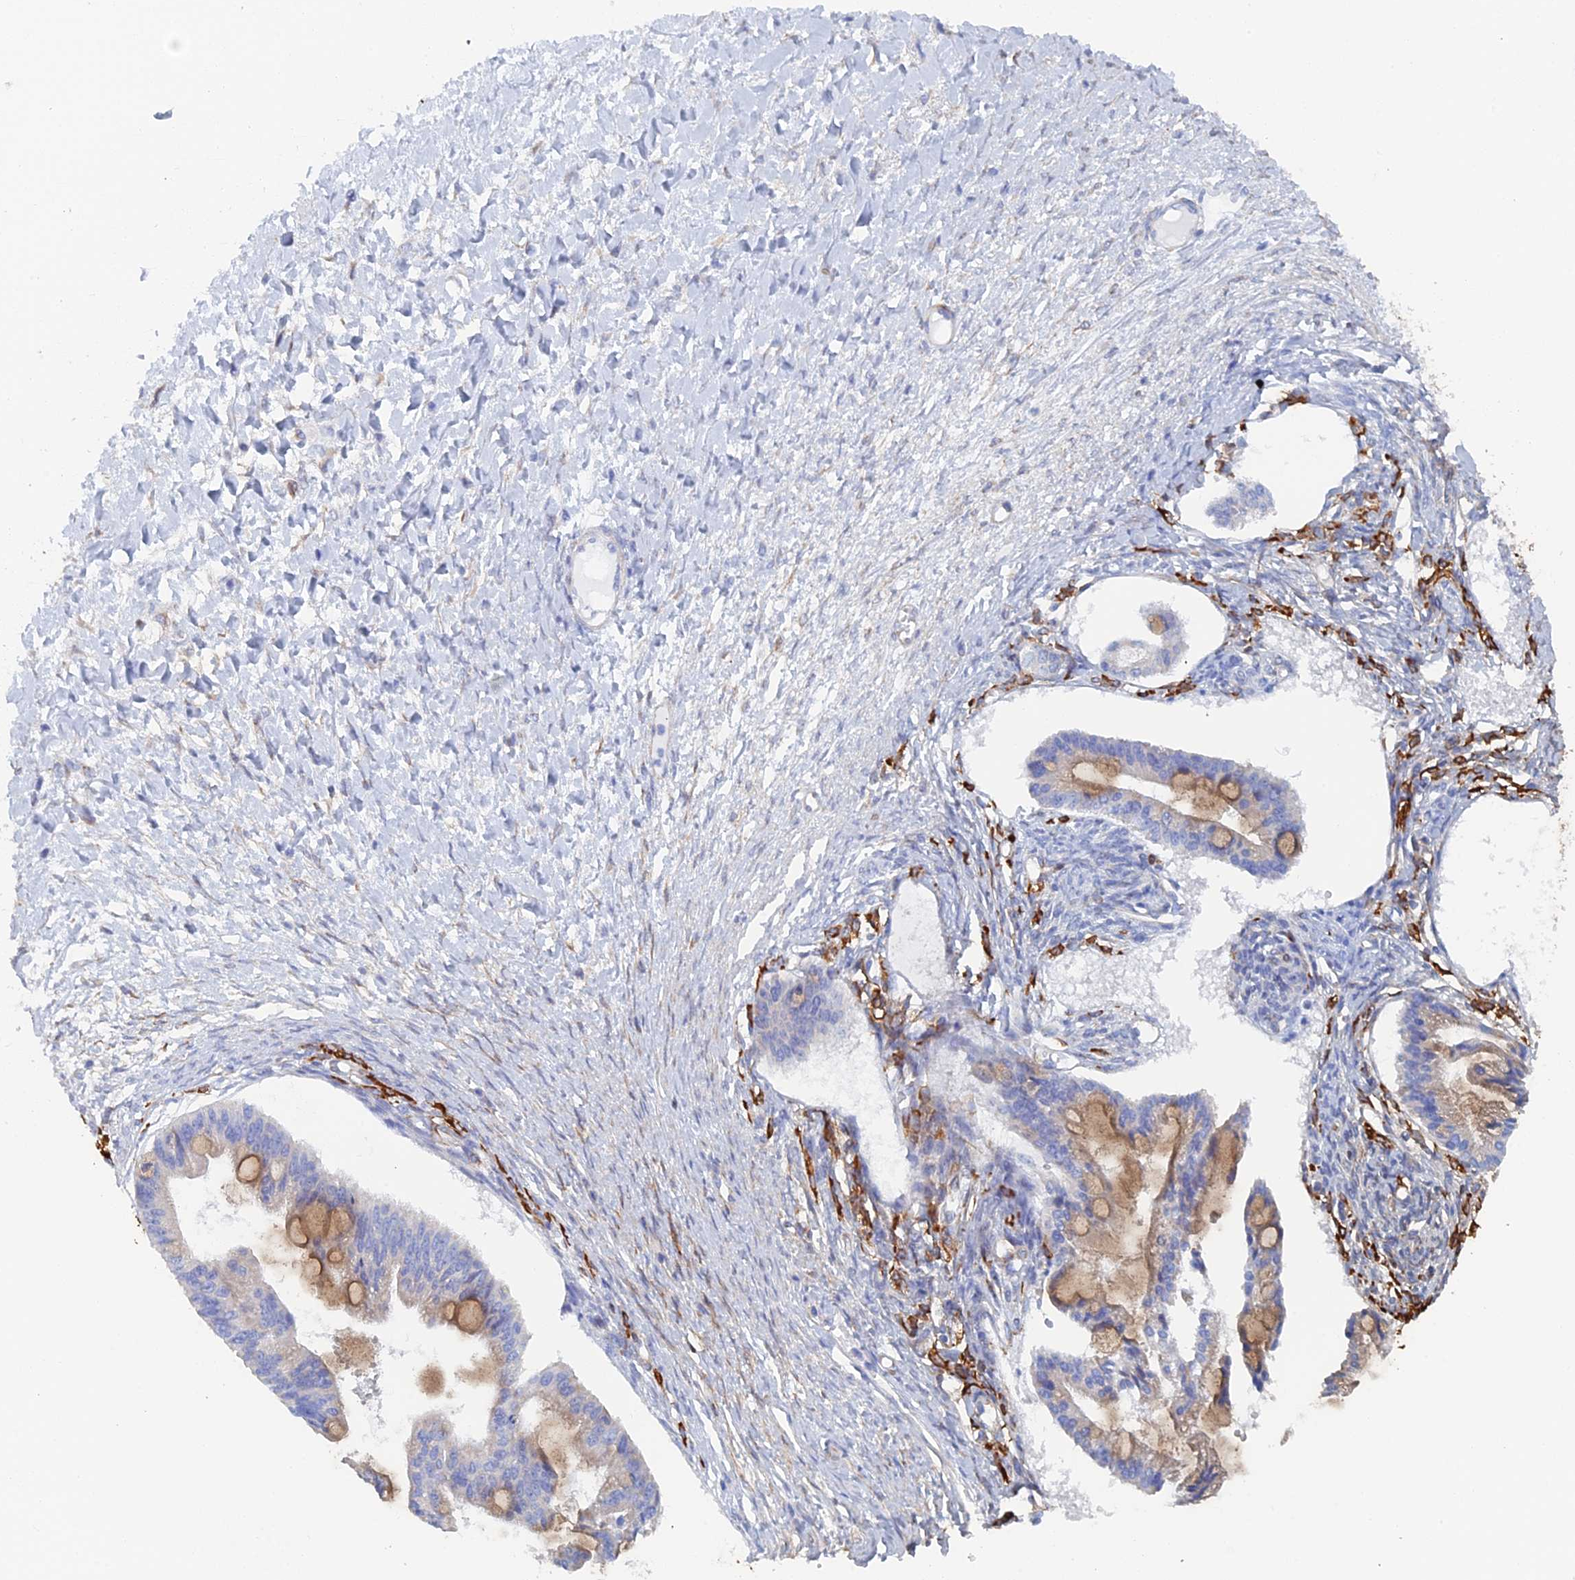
{"staining": {"intensity": "weak", "quantity": "25%-75%", "location": "cytoplasmic/membranous"}, "tissue": "ovarian cancer", "cell_type": "Tumor cells", "image_type": "cancer", "snomed": [{"axis": "morphology", "description": "Cystadenocarcinoma, mucinous, NOS"}, {"axis": "topography", "description": "Ovary"}], "caption": "A brown stain highlights weak cytoplasmic/membranous staining of a protein in ovarian cancer tumor cells.", "gene": "COG7", "patient": {"sex": "female", "age": 73}}